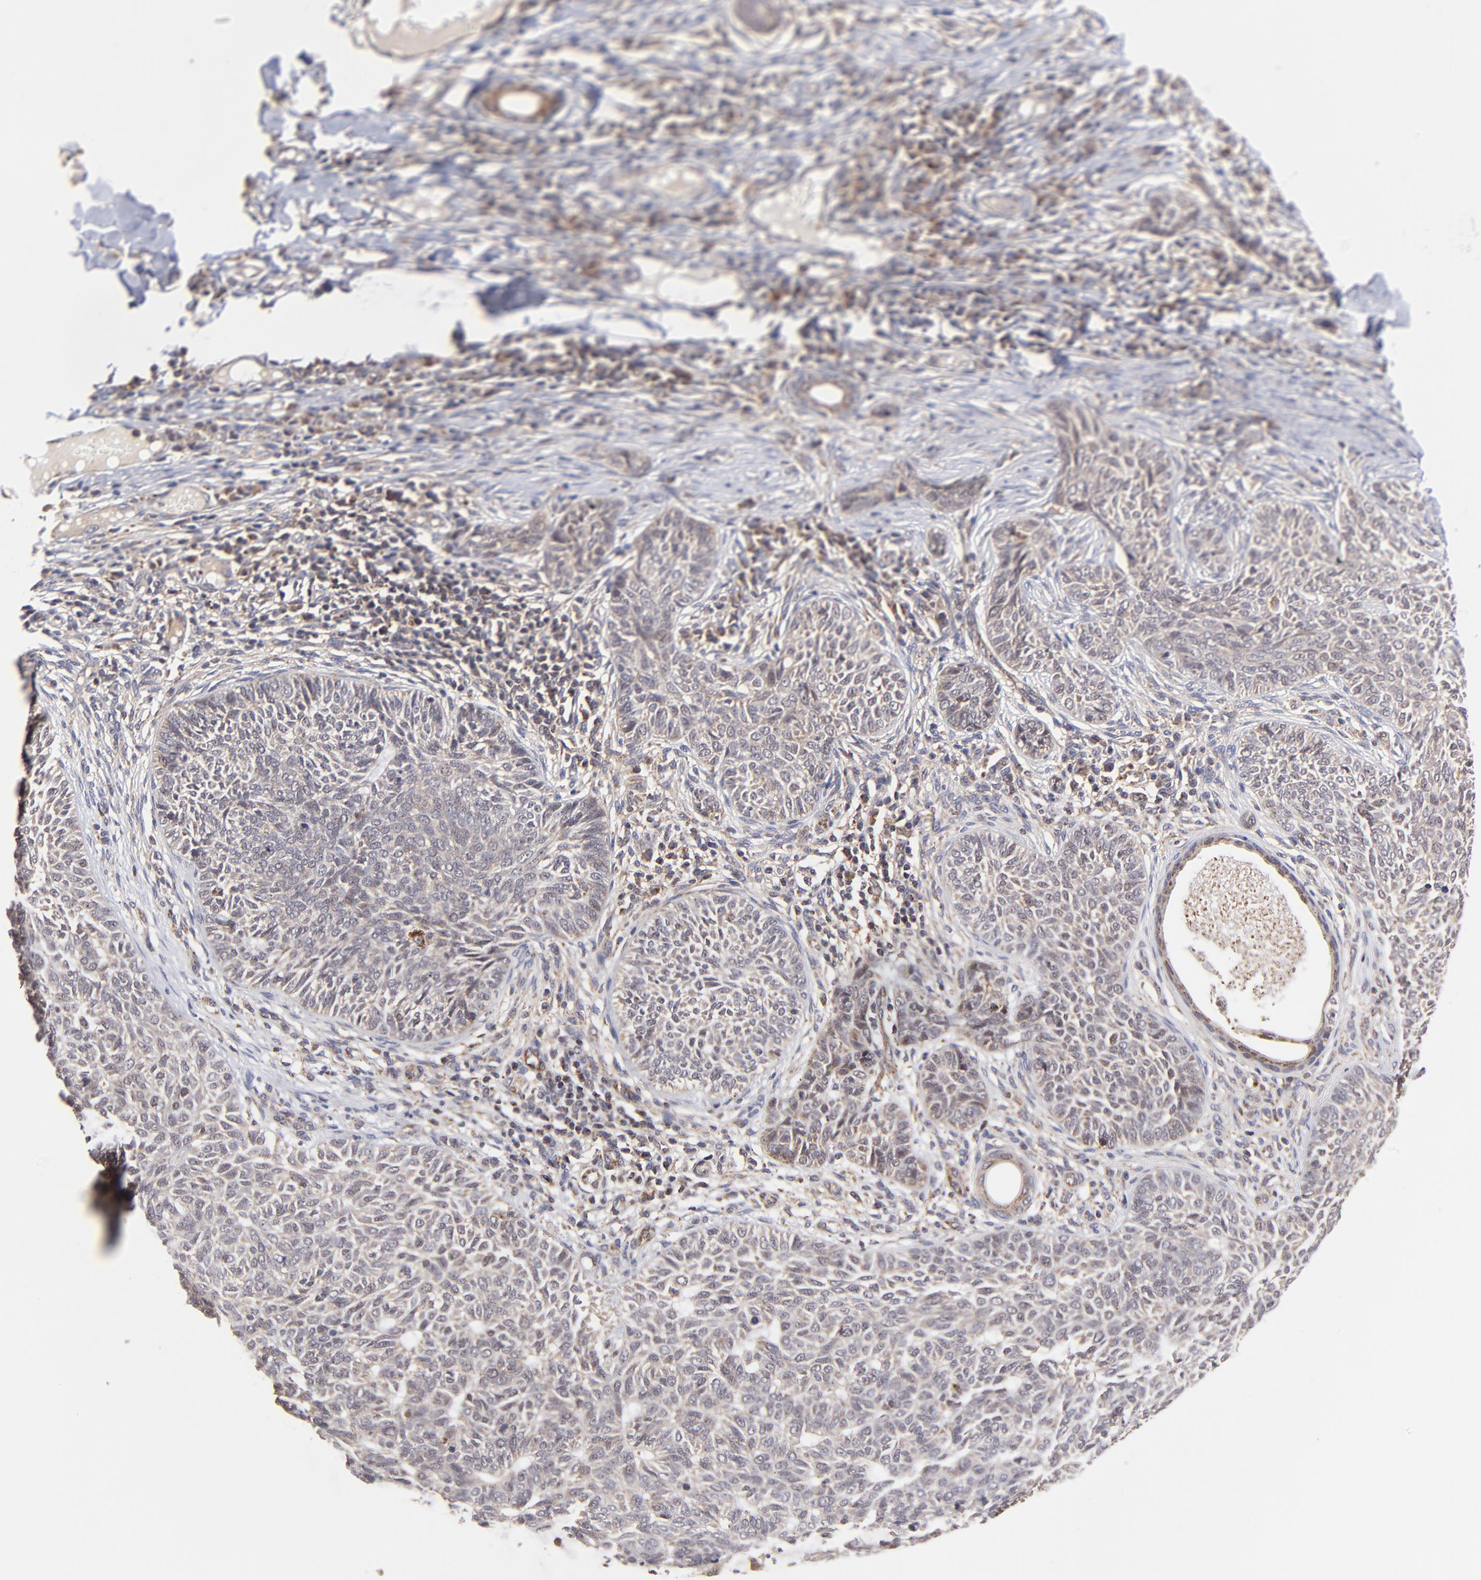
{"staining": {"intensity": "negative", "quantity": "none", "location": "none"}, "tissue": "skin cancer", "cell_type": "Tumor cells", "image_type": "cancer", "snomed": [{"axis": "morphology", "description": "Basal cell carcinoma"}, {"axis": "topography", "description": "Skin"}], "caption": "Basal cell carcinoma (skin) was stained to show a protein in brown. There is no significant staining in tumor cells.", "gene": "MAP2K7", "patient": {"sex": "male", "age": 87}}